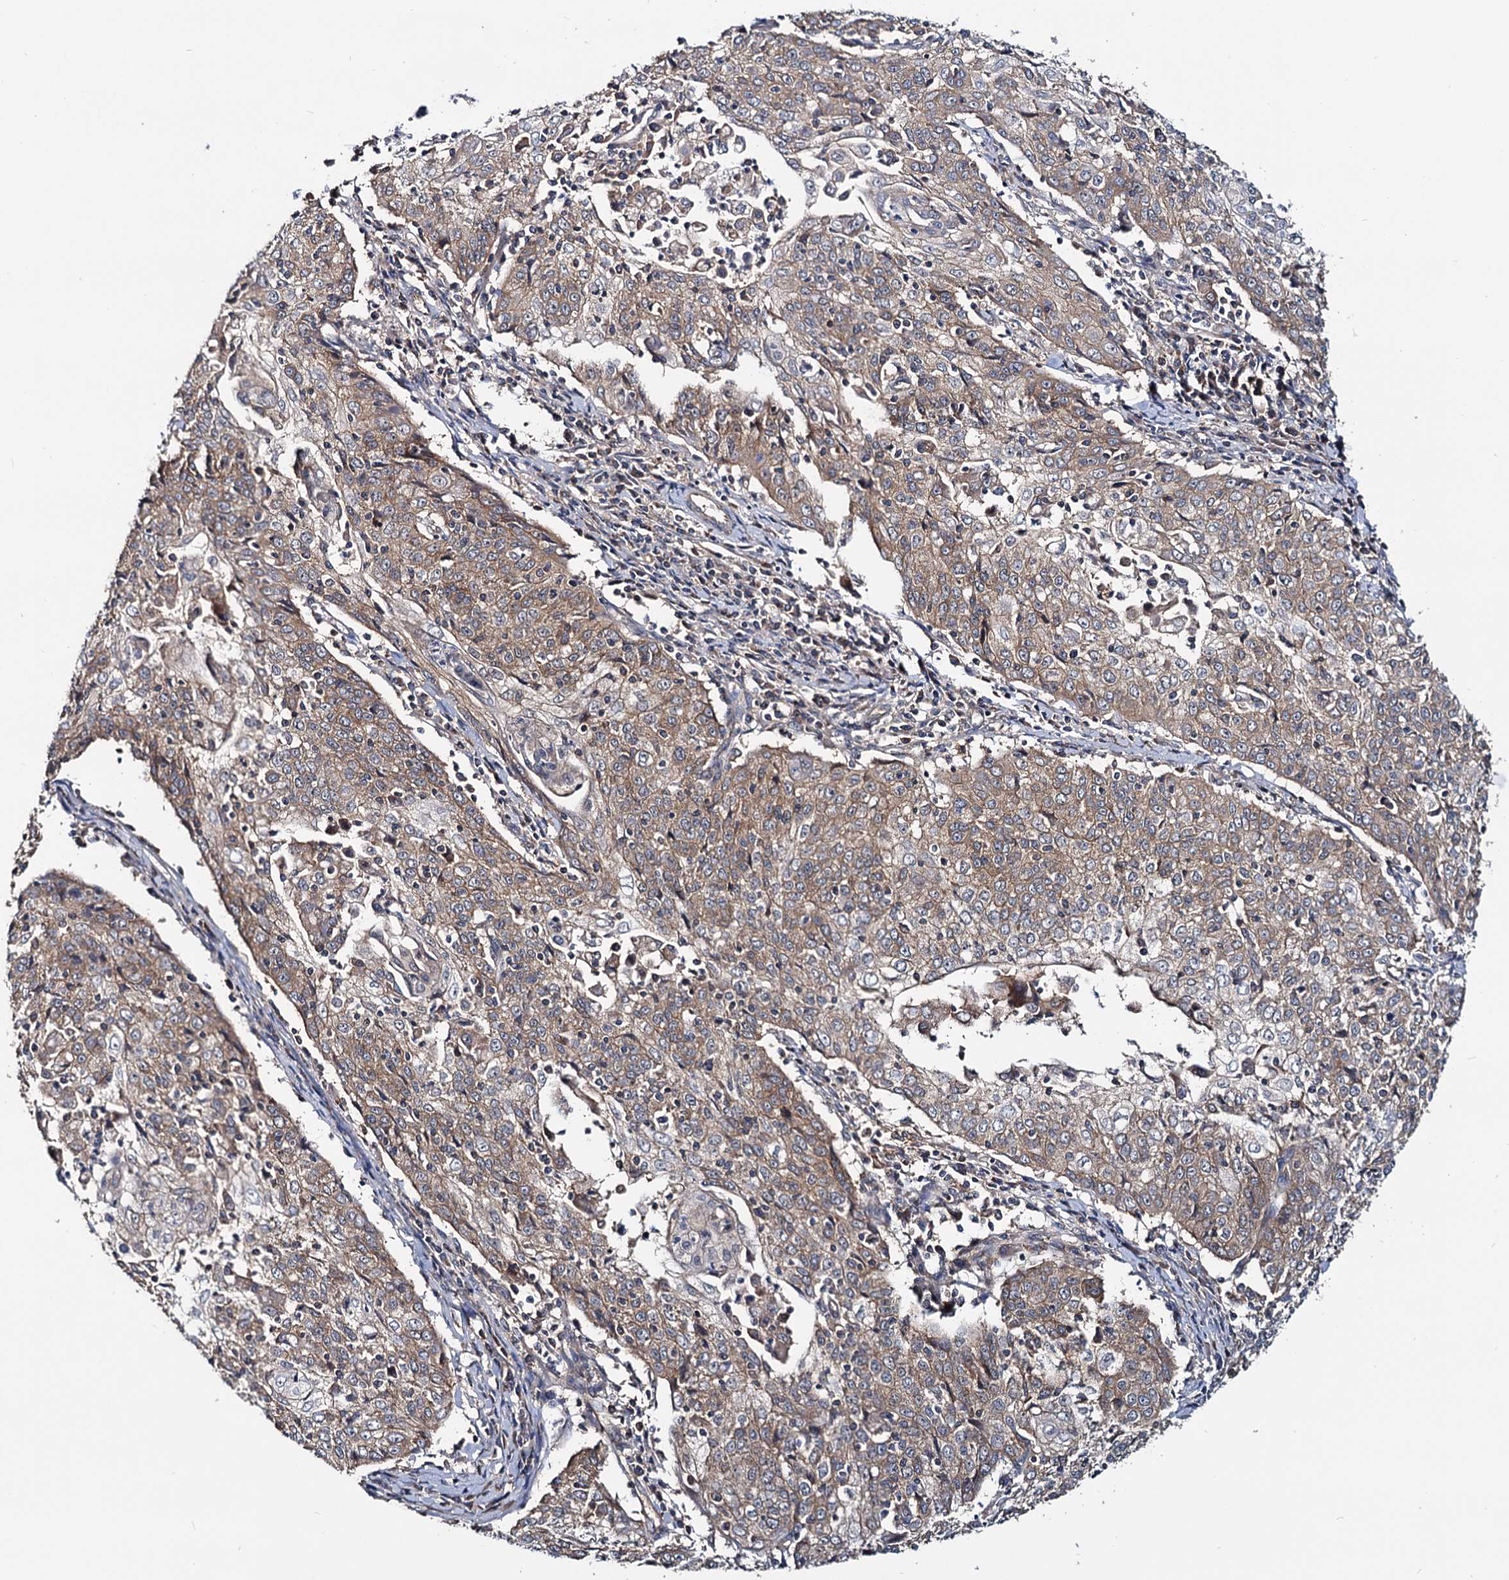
{"staining": {"intensity": "moderate", "quantity": ">75%", "location": "cytoplasmic/membranous"}, "tissue": "cervical cancer", "cell_type": "Tumor cells", "image_type": "cancer", "snomed": [{"axis": "morphology", "description": "Squamous cell carcinoma, NOS"}, {"axis": "topography", "description": "Cervix"}], "caption": "IHC of cervical cancer displays medium levels of moderate cytoplasmic/membranous positivity in about >75% of tumor cells.", "gene": "IDI1", "patient": {"sex": "female", "age": 48}}